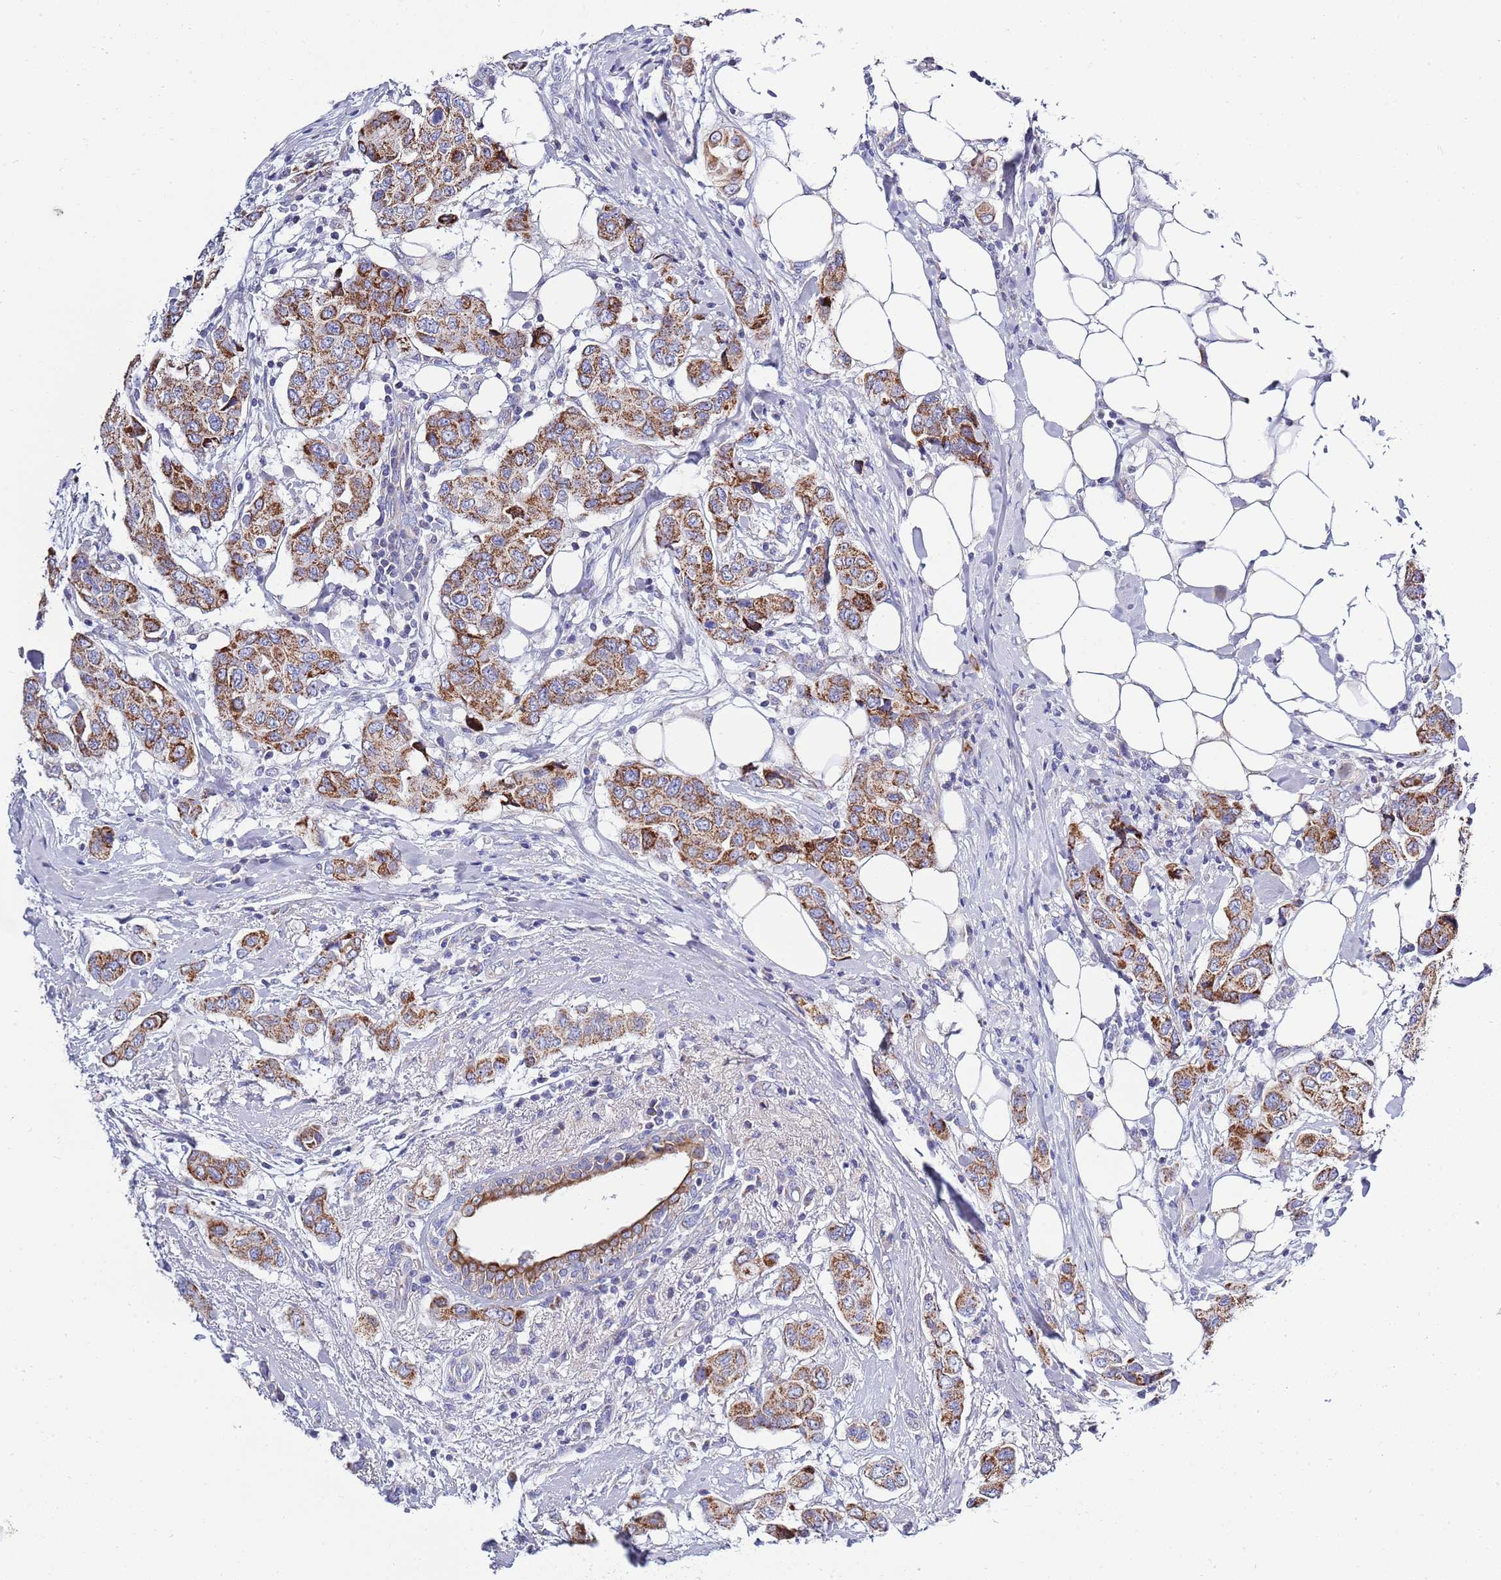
{"staining": {"intensity": "strong", "quantity": ">75%", "location": "cytoplasmic/membranous"}, "tissue": "breast cancer", "cell_type": "Tumor cells", "image_type": "cancer", "snomed": [{"axis": "morphology", "description": "Lobular carcinoma"}, {"axis": "topography", "description": "Breast"}], "caption": "Protein expression analysis of human breast cancer (lobular carcinoma) reveals strong cytoplasmic/membranous expression in approximately >75% of tumor cells.", "gene": "EMC8", "patient": {"sex": "female", "age": 51}}